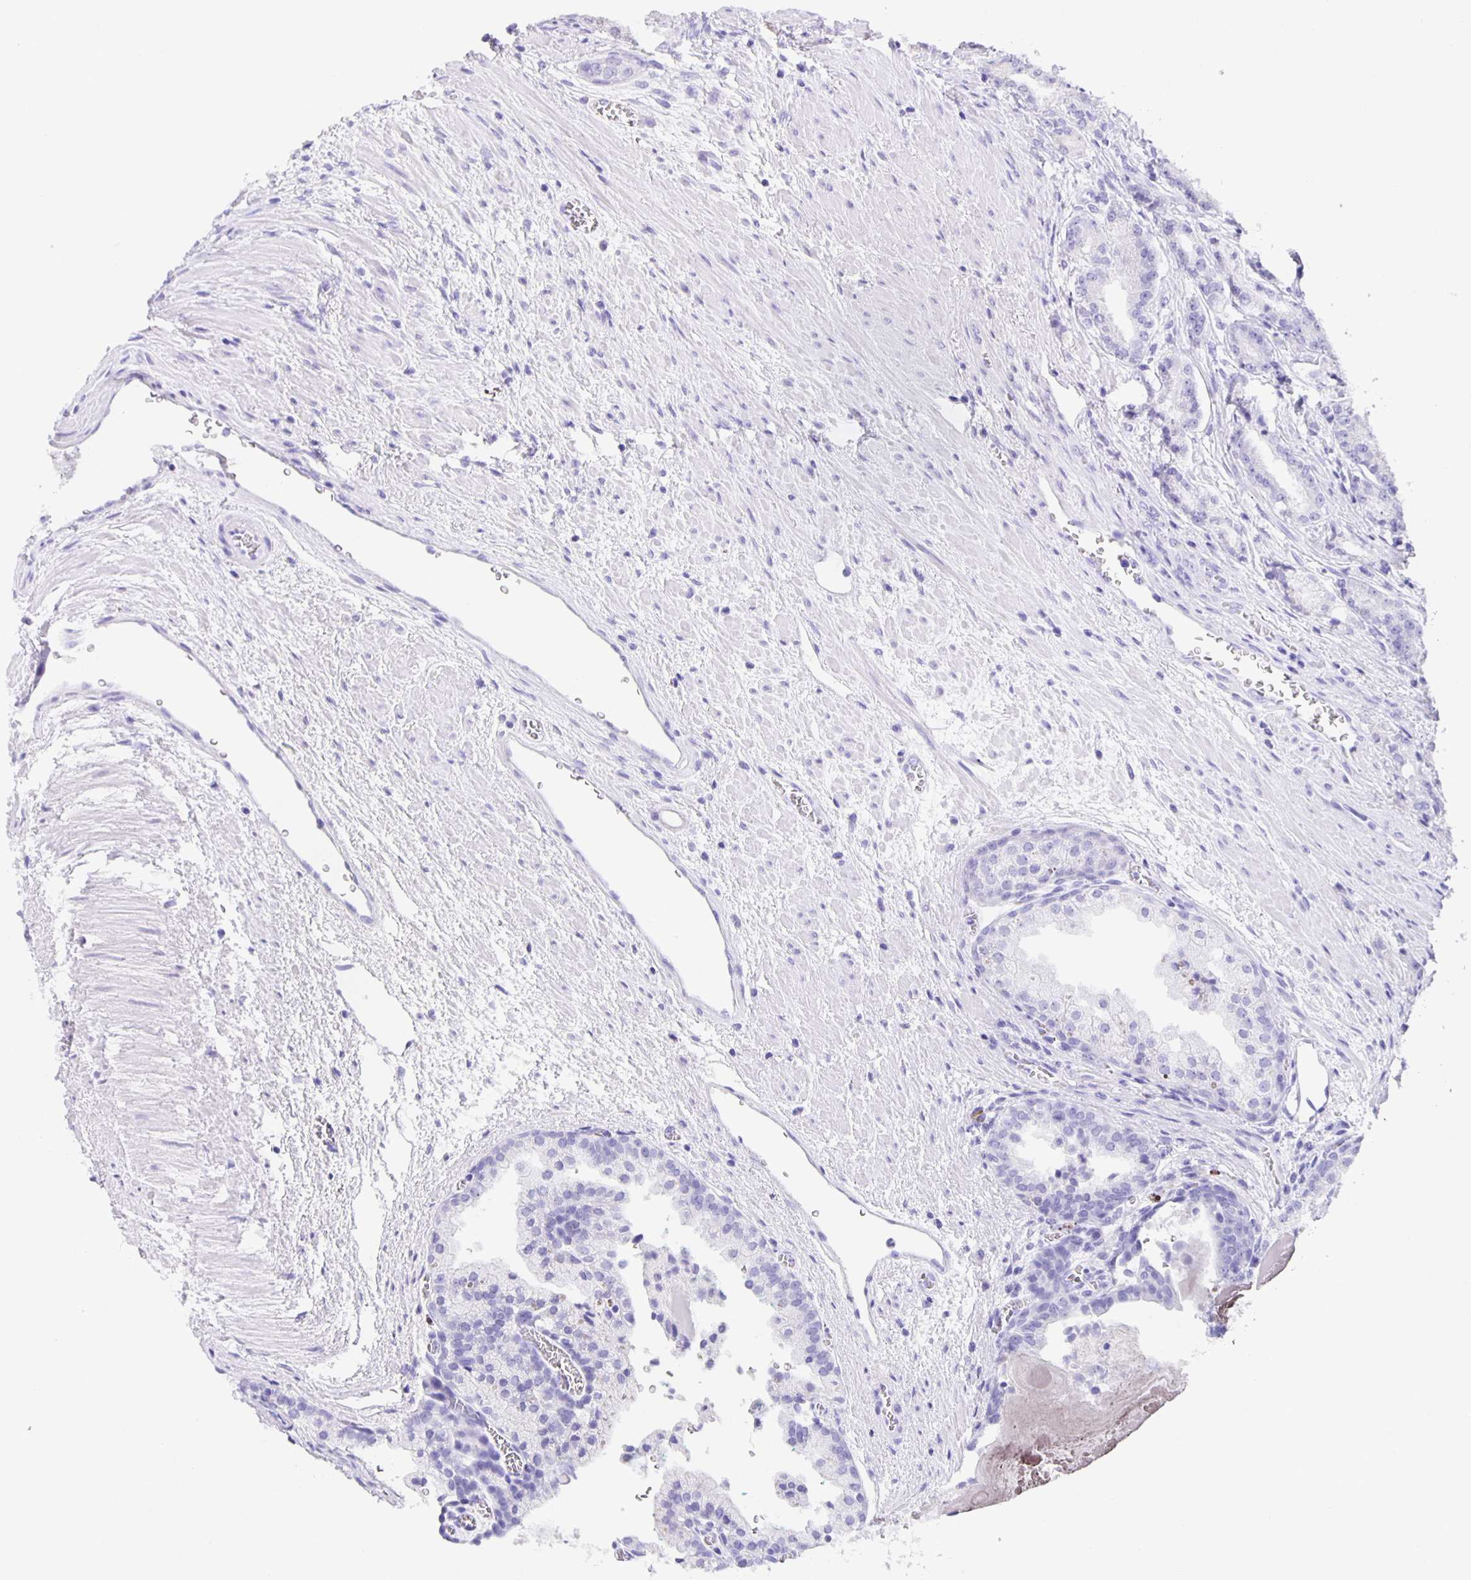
{"staining": {"intensity": "negative", "quantity": "none", "location": "none"}, "tissue": "prostate cancer", "cell_type": "Tumor cells", "image_type": "cancer", "snomed": [{"axis": "morphology", "description": "Adenocarcinoma, High grade"}, {"axis": "topography", "description": "Prostate and seminal vesicle, NOS"}], "caption": "IHC photomicrograph of high-grade adenocarcinoma (prostate) stained for a protein (brown), which shows no positivity in tumor cells.", "gene": "GUCA2A", "patient": {"sex": "male", "age": 61}}